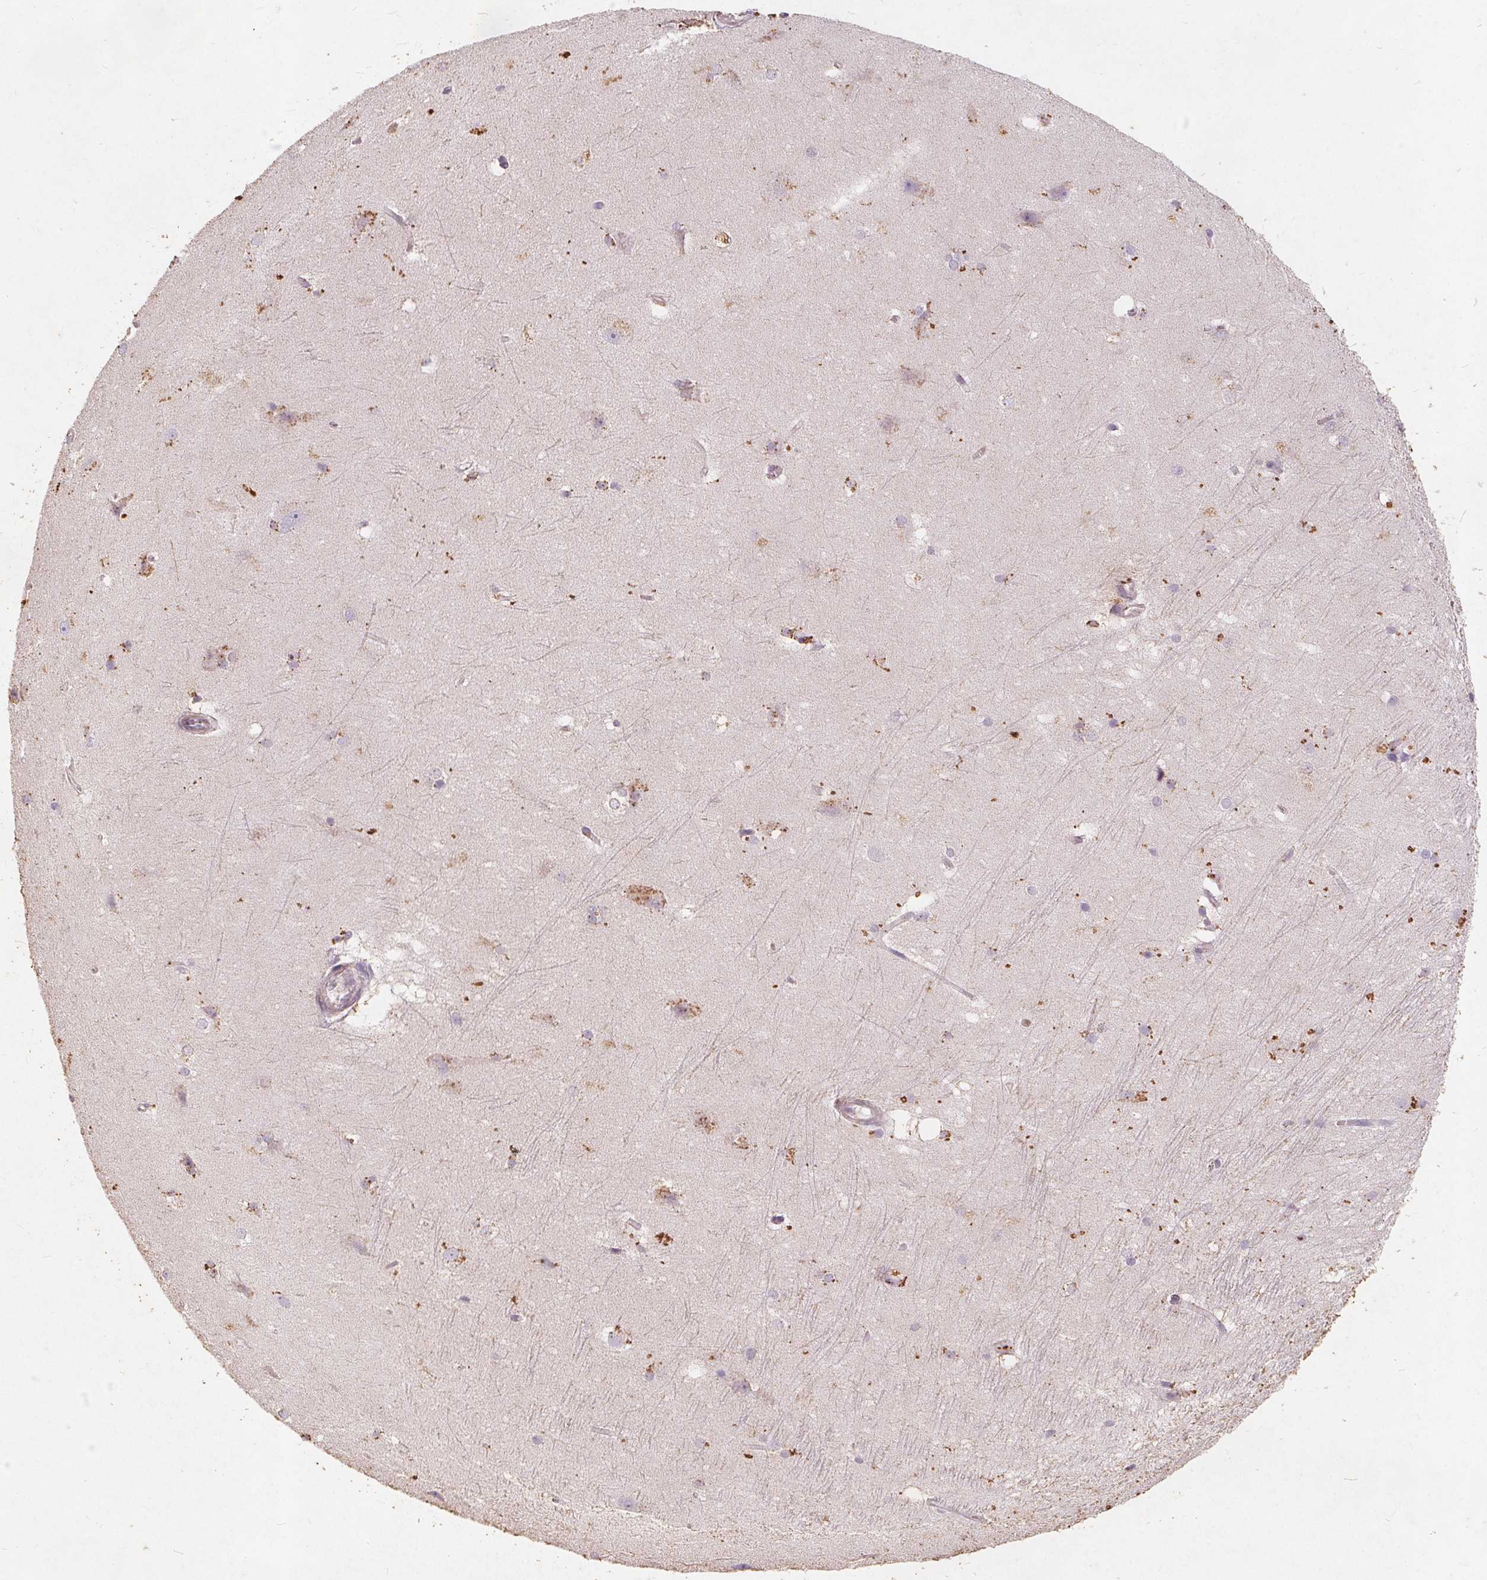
{"staining": {"intensity": "negative", "quantity": "none", "location": "none"}, "tissue": "hippocampus", "cell_type": "Glial cells", "image_type": "normal", "snomed": [{"axis": "morphology", "description": "Normal tissue, NOS"}, {"axis": "topography", "description": "Cerebral cortex"}, {"axis": "topography", "description": "Hippocampus"}], "caption": "A micrograph of human hippocampus is negative for staining in glial cells. (Stains: DAB (3,3'-diaminobenzidine) immunohistochemistry (IHC) with hematoxylin counter stain, Microscopy: brightfield microscopy at high magnification).", "gene": "C19orf84", "patient": {"sex": "female", "age": 19}}